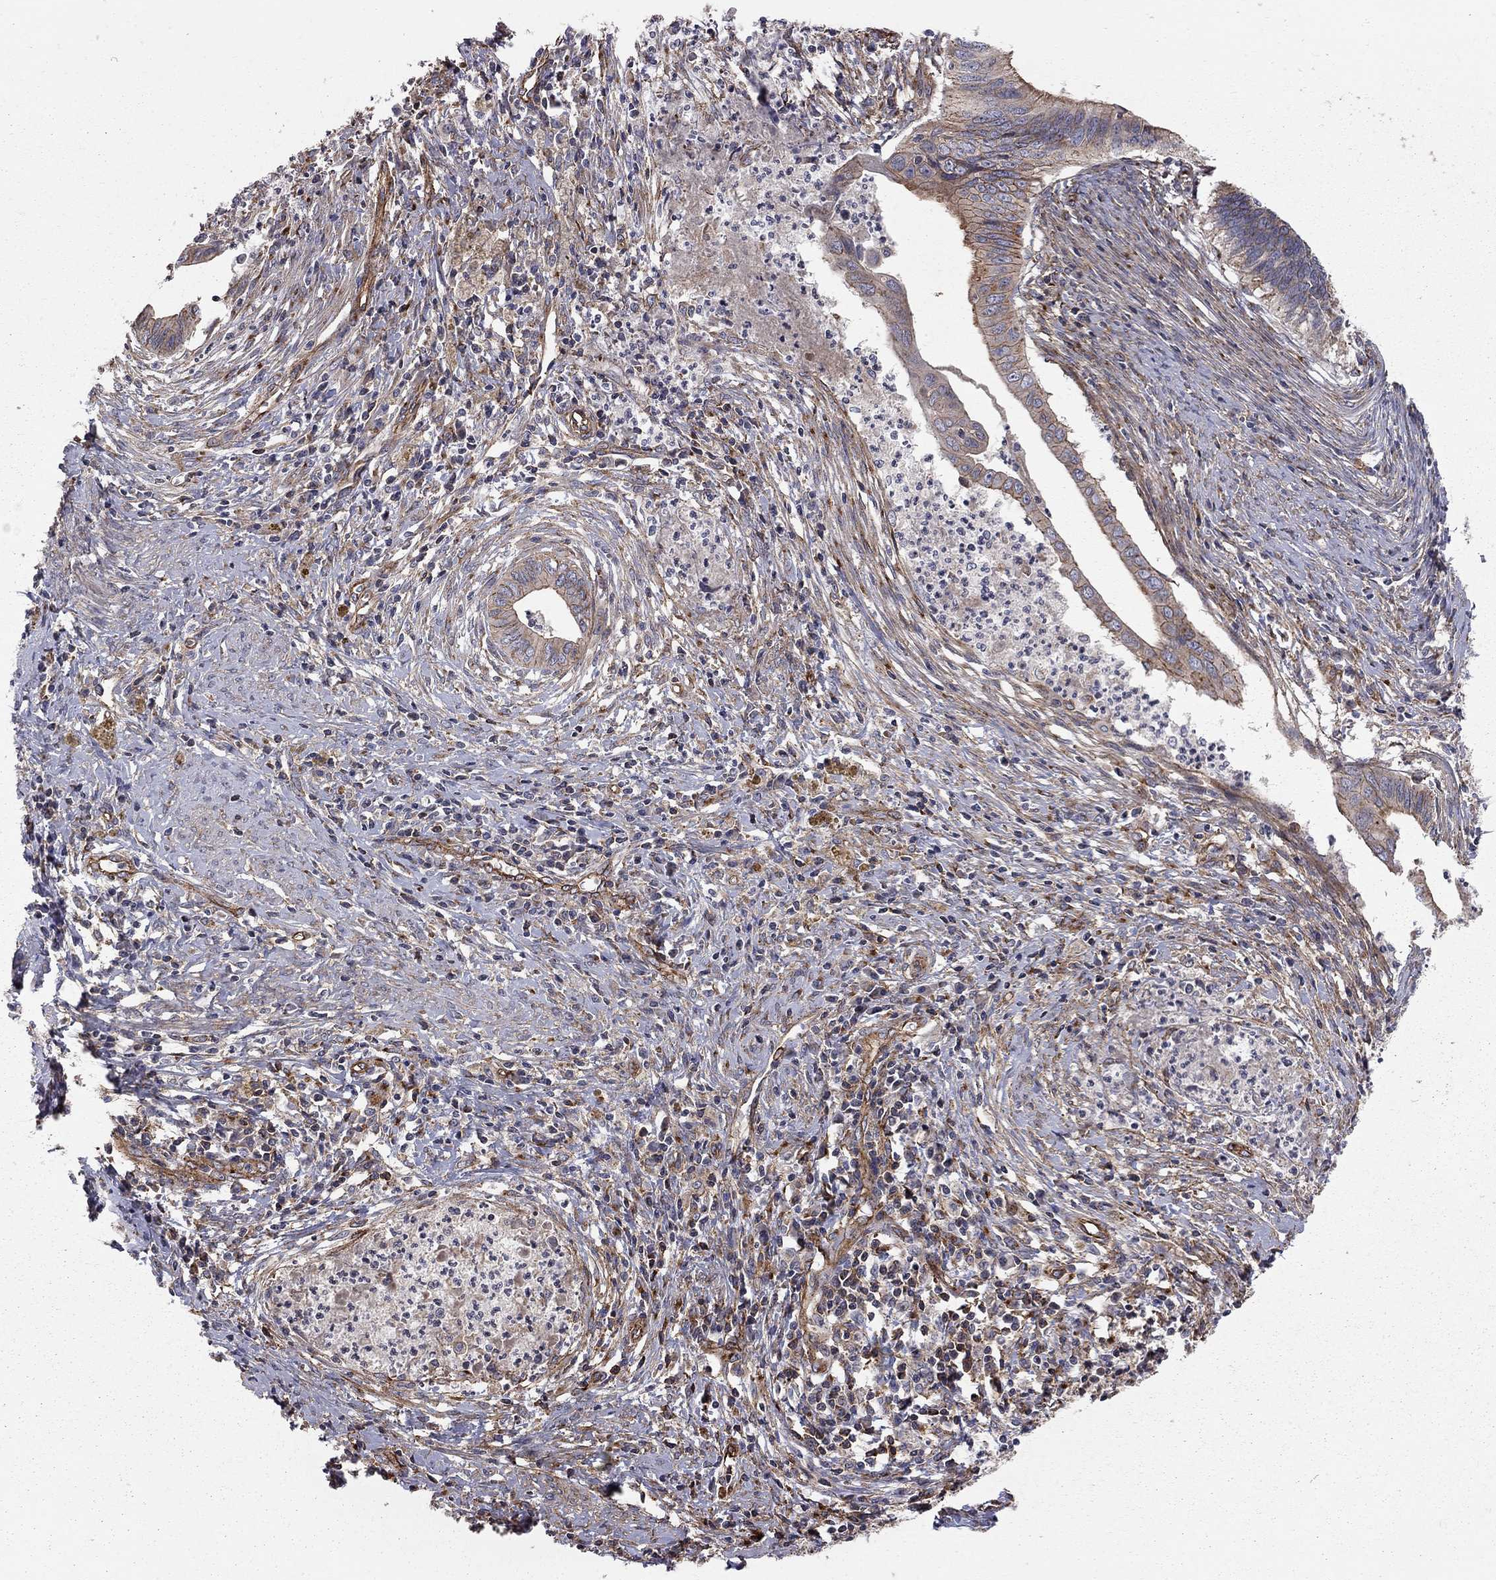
{"staining": {"intensity": "strong", "quantity": "25%-75%", "location": "cytoplasmic/membranous"}, "tissue": "cervical cancer", "cell_type": "Tumor cells", "image_type": "cancer", "snomed": [{"axis": "morphology", "description": "Adenocarcinoma, NOS"}, {"axis": "topography", "description": "Cervix"}], "caption": "Immunohistochemical staining of cervical cancer (adenocarcinoma) displays high levels of strong cytoplasmic/membranous expression in approximately 25%-75% of tumor cells.", "gene": "RASEF", "patient": {"sex": "female", "age": 42}}